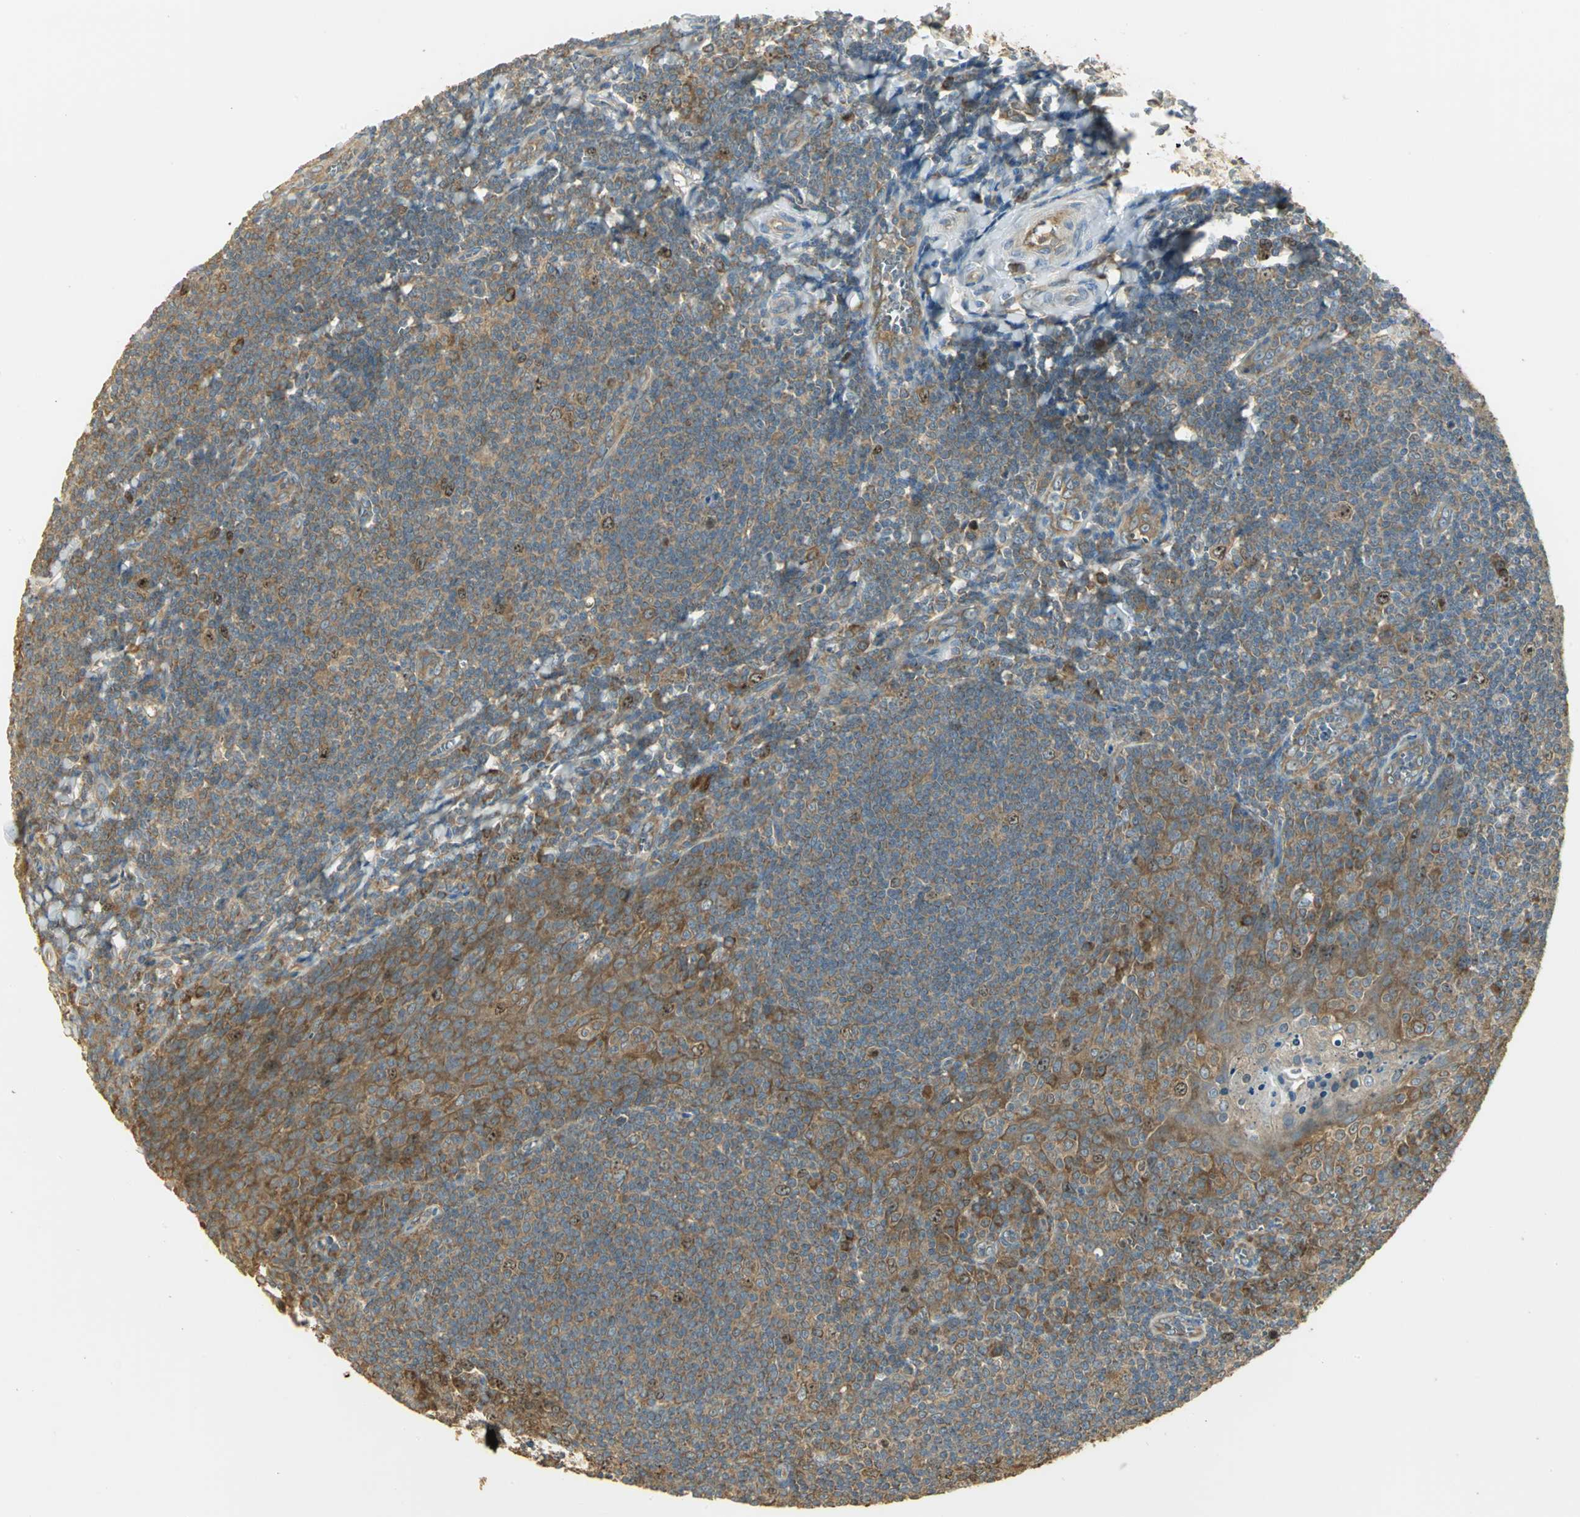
{"staining": {"intensity": "moderate", "quantity": ">75%", "location": "cytoplasmic/membranous"}, "tissue": "tonsil", "cell_type": "Germinal center cells", "image_type": "normal", "snomed": [{"axis": "morphology", "description": "Normal tissue, NOS"}, {"axis": "topography", "description": "Tonsil"}], "caption": "This micrograph shows immunohistochemistry (IHC) staining of benign tonsil, with medium moderate cytoplasmic/membranous staining in approximately >75% of germinal center cells.", "gene": "RARS1", "patient": {"sex": "male", "age": 31}}